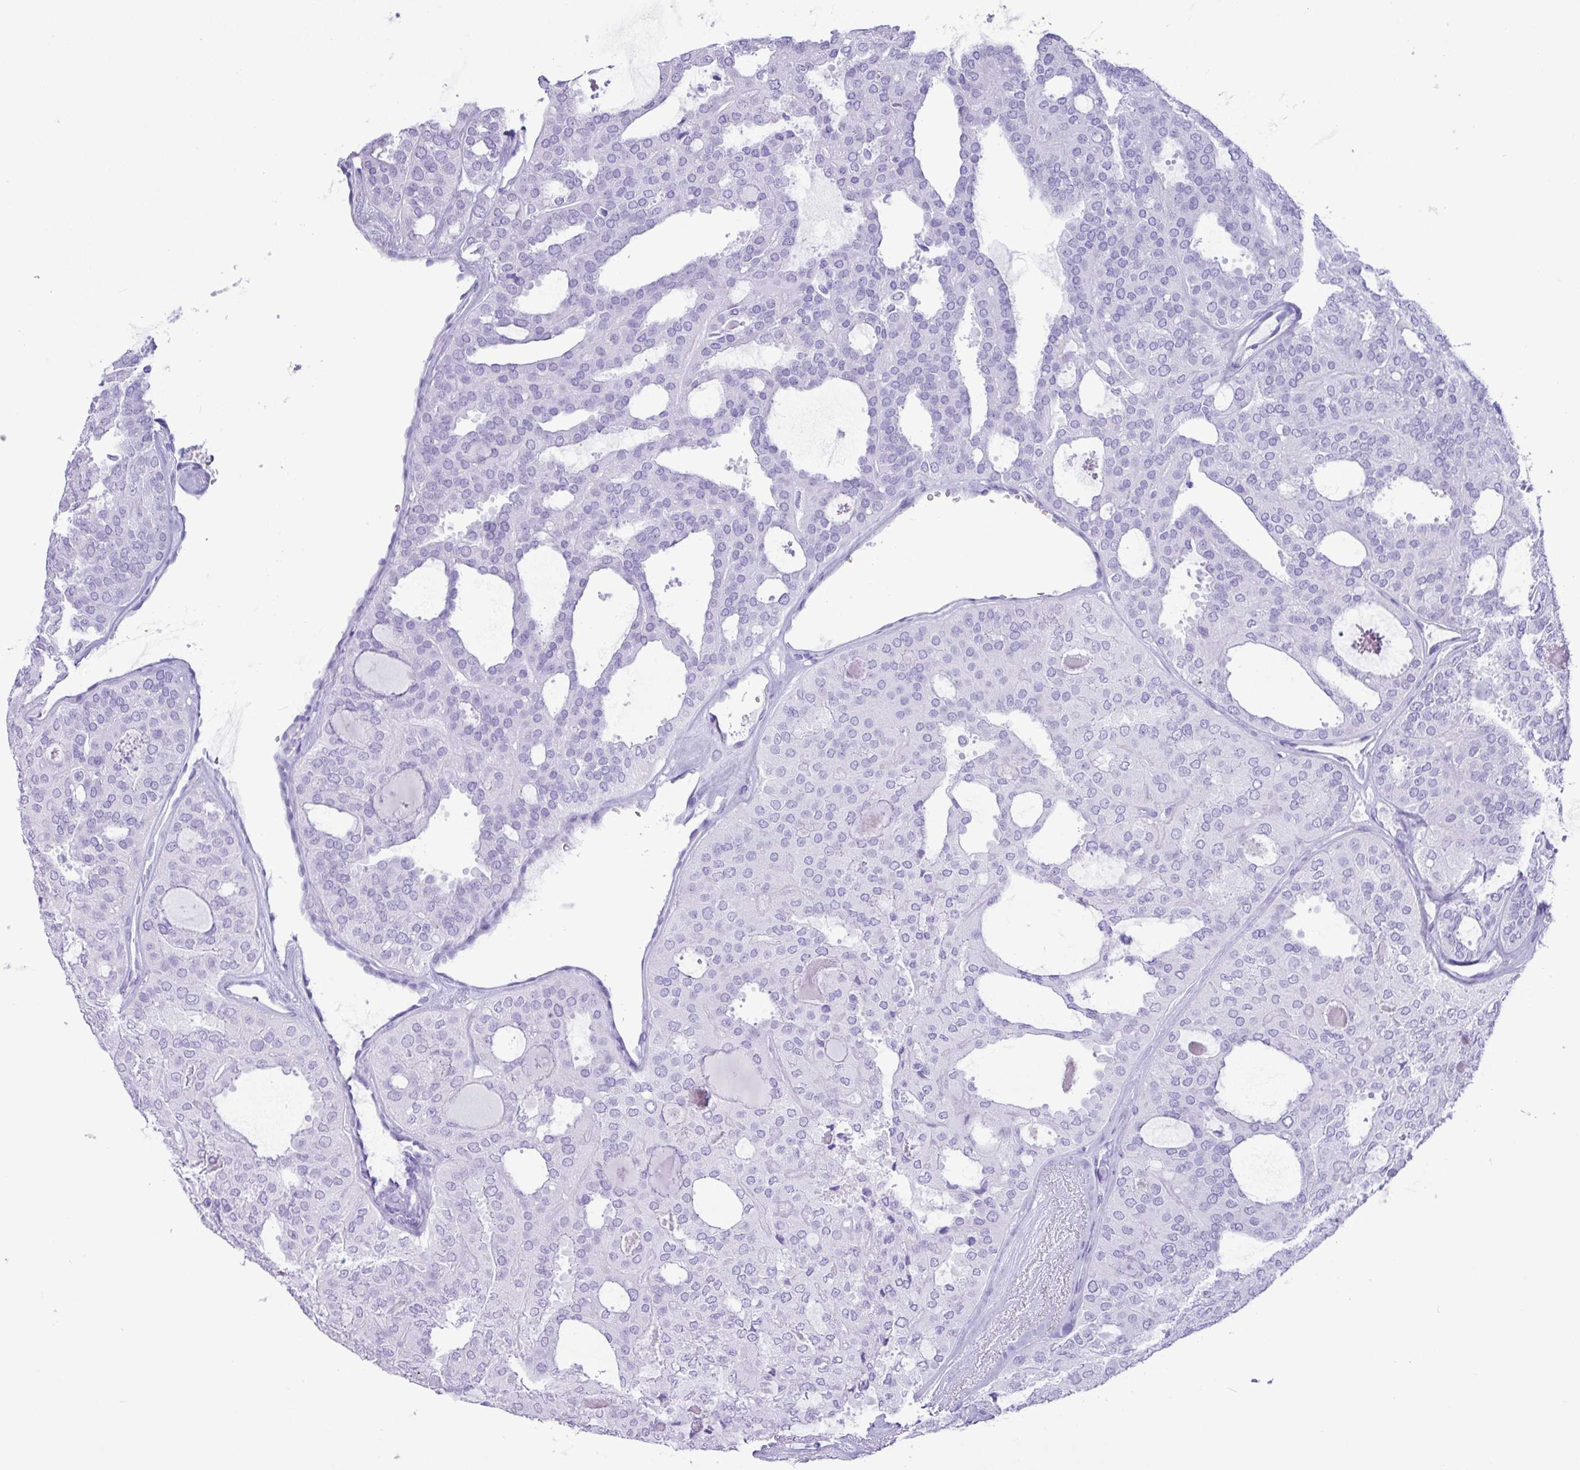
{"staining": {"intensity": "negative", "quantity": "none", "location": "none"}, "tissue": "thyroid cancer", "cell_type": "Tumor cells", "image_type": "cancer", "snomed": [{"axis": "morphology", "description": "Follicular adenoma carcinoma, NOS"}, {"axis": "topography", "description": "Thyroid gland"}], "caption": "Tumor cells are negative for brown protein staining in thyroid cancer (follicular adenoma carcinoma).", "gene": "CKMT2", "patient": {"sex": "male", "age": 75}}